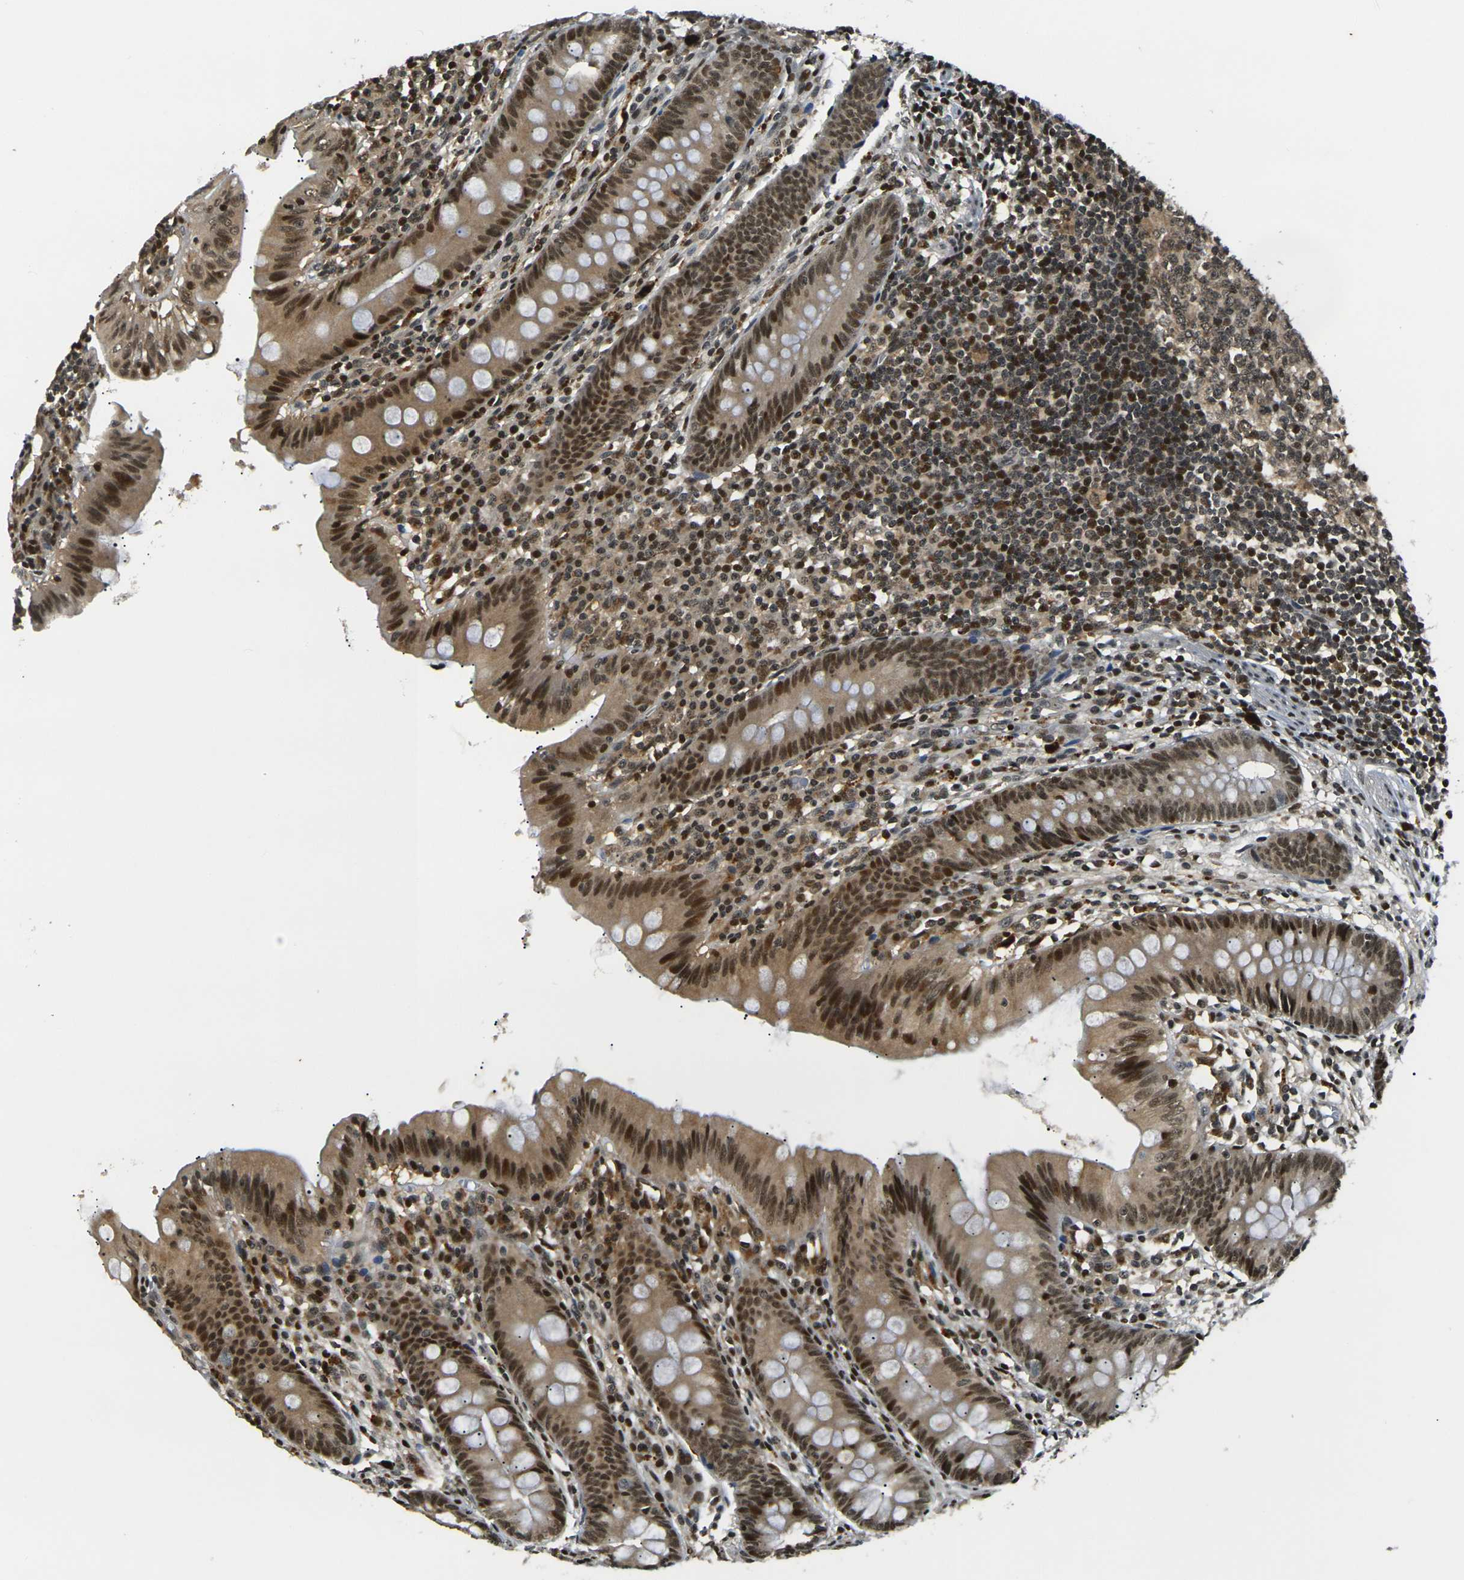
{"staining": {"intensity": "strong", "quantity": ">75%", "location": "cytoplasmic/membranous,nuclear"}, "tissue": "appendix", "cell_type": "Glandular cells", "image_type": "normal", "snomed": [{"axis": "morphology", "description": "Normal tissue, NOS"}, {"axis": "topography", "description": "Appendix"}], "caption": "A high amount of strong cytoplasmic/membranous,nuclear positivity is present in about >75% of glandular cells in normal appendix.", "gene": "ACTL6A", "patient": {"sex": "male", "age": 56}}